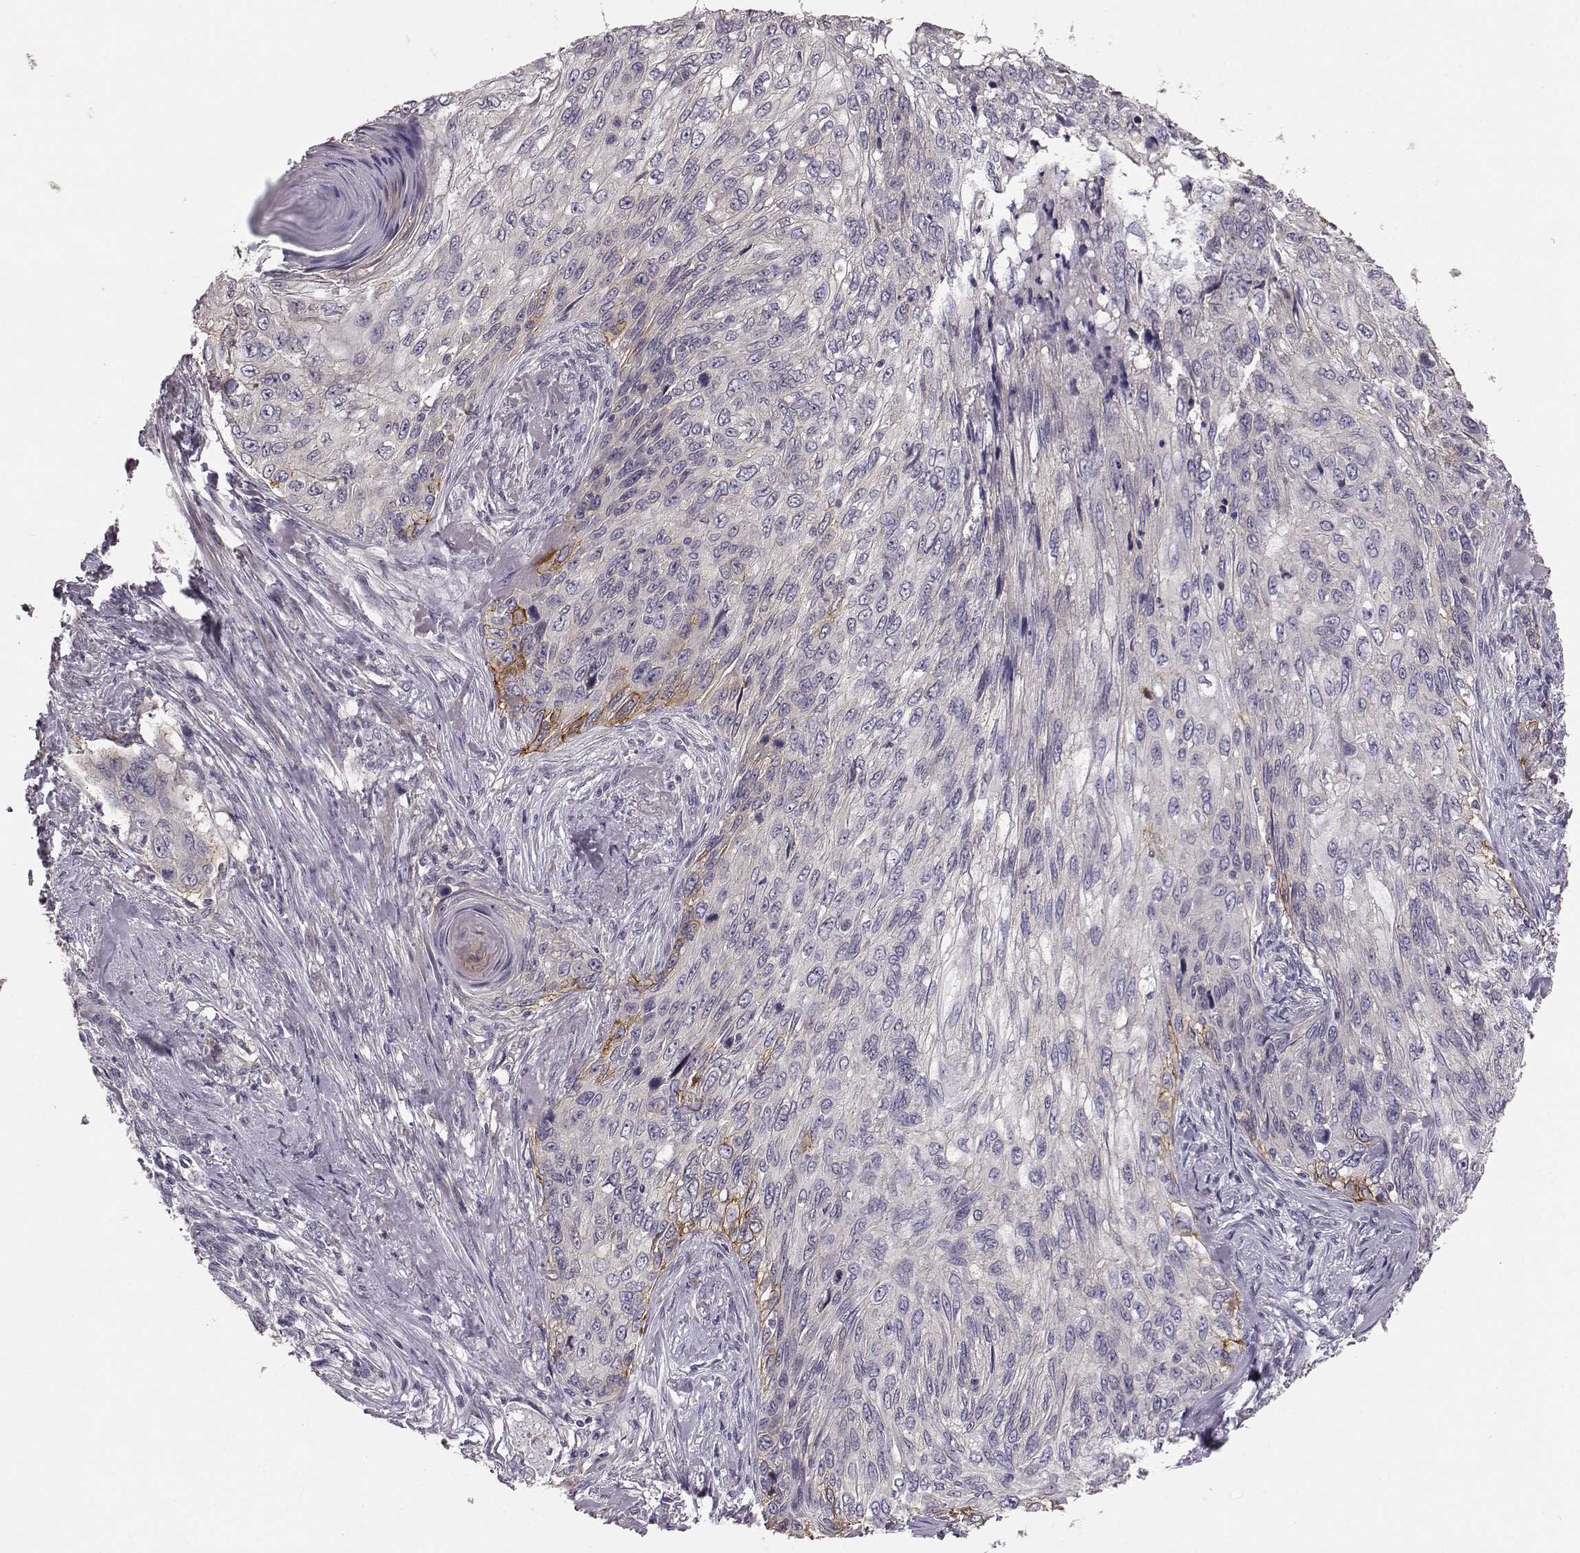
{"staining": {"intensity": "negative", "quantity": "none", "location": "none"}, "tissue": "skin cancer", "cell_type": "Tumor cells", "image_type": "cancer", "snomed": [{"axis": "morphology", "description": "Squamous cell carcinoma, NOS"}, {"axis": "topography", "description": "Skin"}], "caption": "Immunohistochemistry (IHC) micrograph of neoplastic tissue: skin squamous cell carcinoma stained with DAB (3,3'-diaminobenzidine) reveals no significant protein positivity in tumor cells.", "gene": "GPR50", "patient": {"sex": "male", "age": 92}}